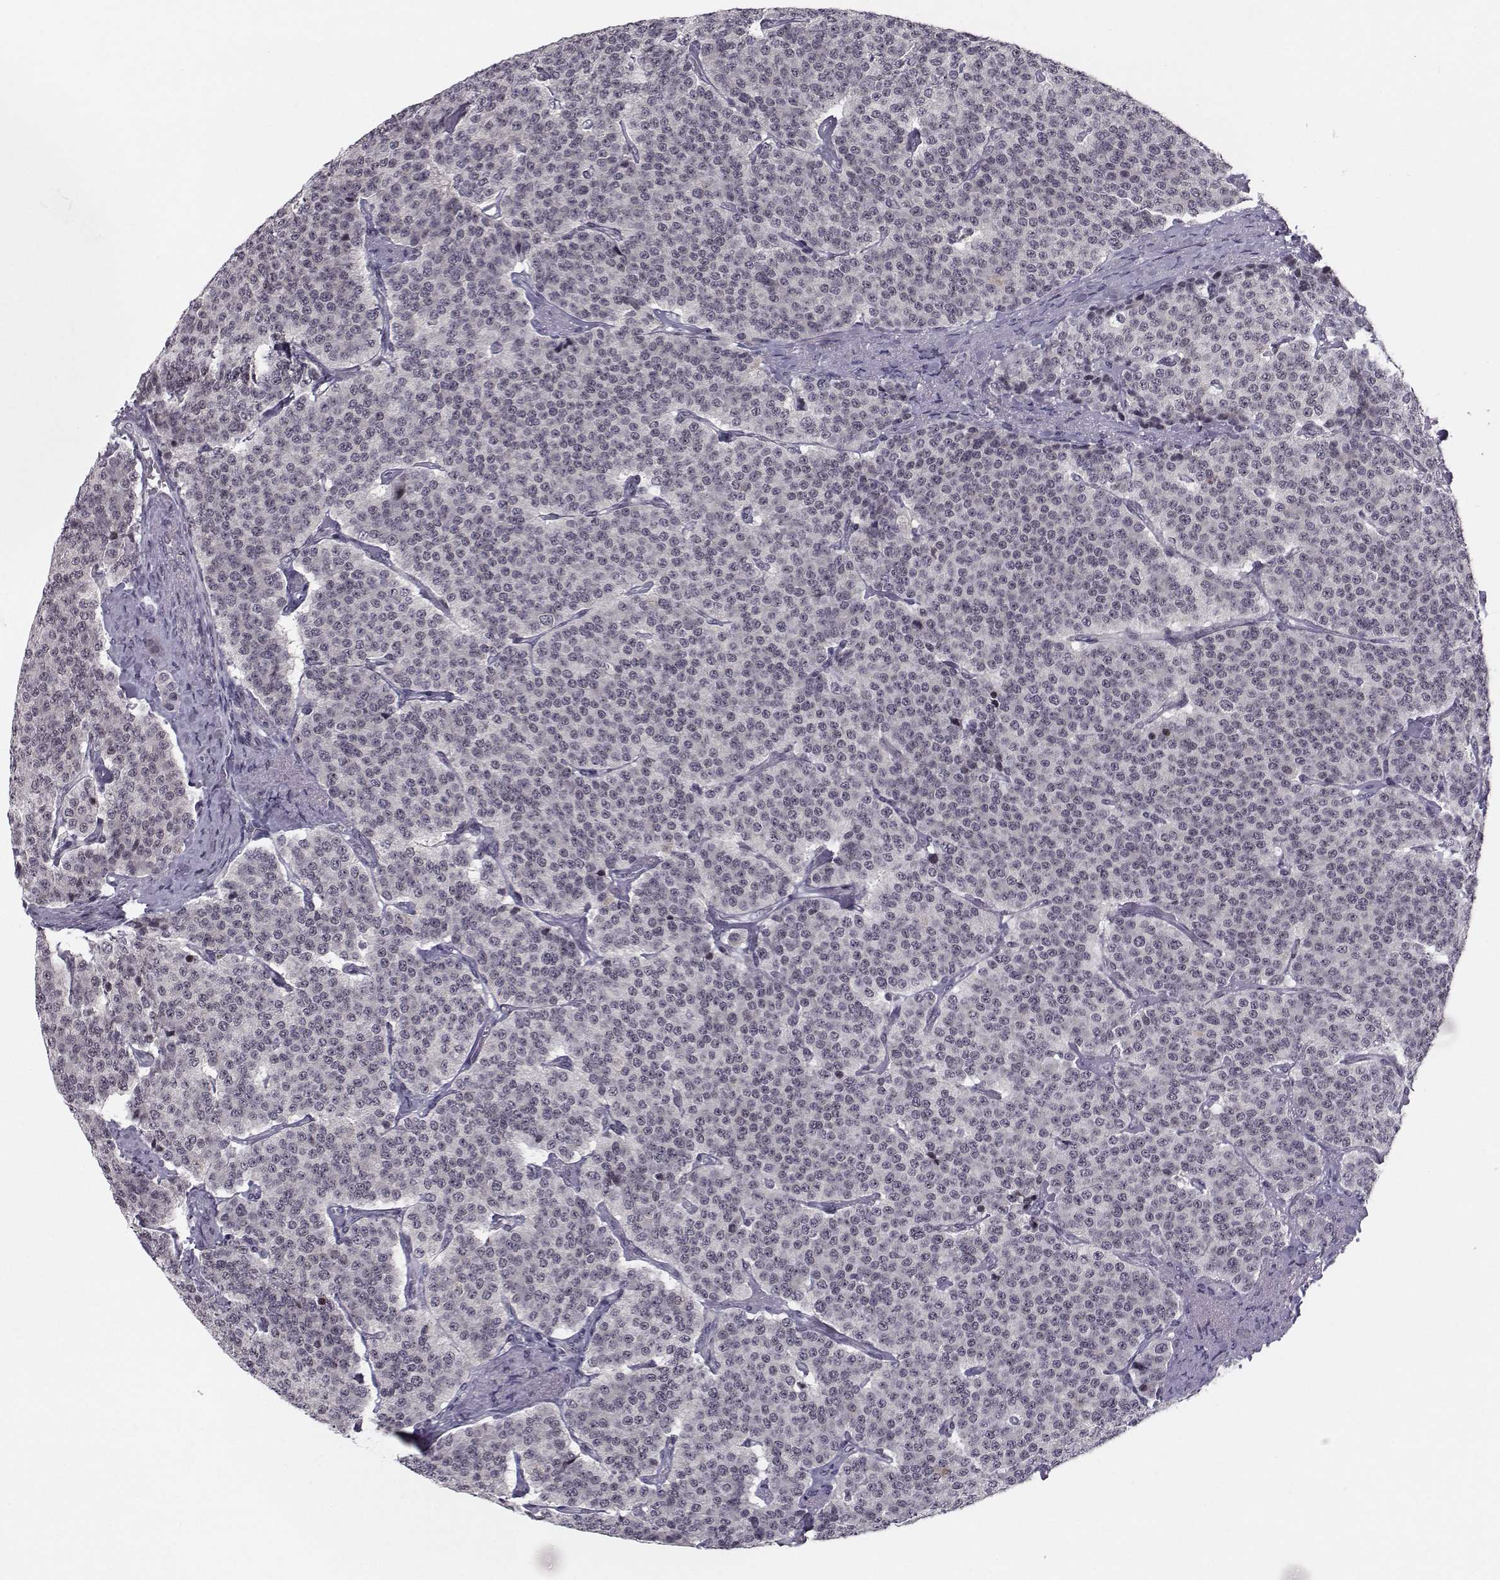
{"staining": {"intensity": "negative", "quantity": "none", "location": "none"}, "tissue": "carcinoid", "cell_type": "Tumor cells", "image_type": "cancer", "snomed": [{"axis": "morphology", "description": "Carcinoid, malignant, NOS"}, {"axis": "topography", "description": "Small intestine"}], "caption": "High magnification brightfield microscopy of carcinoid stained with DAB (brown) and counterstained with hematoxylin (blue): tumor cells show no significant expression.", "gene": "MARCHF4", "patient": {"sex": "female", "age": 58}}